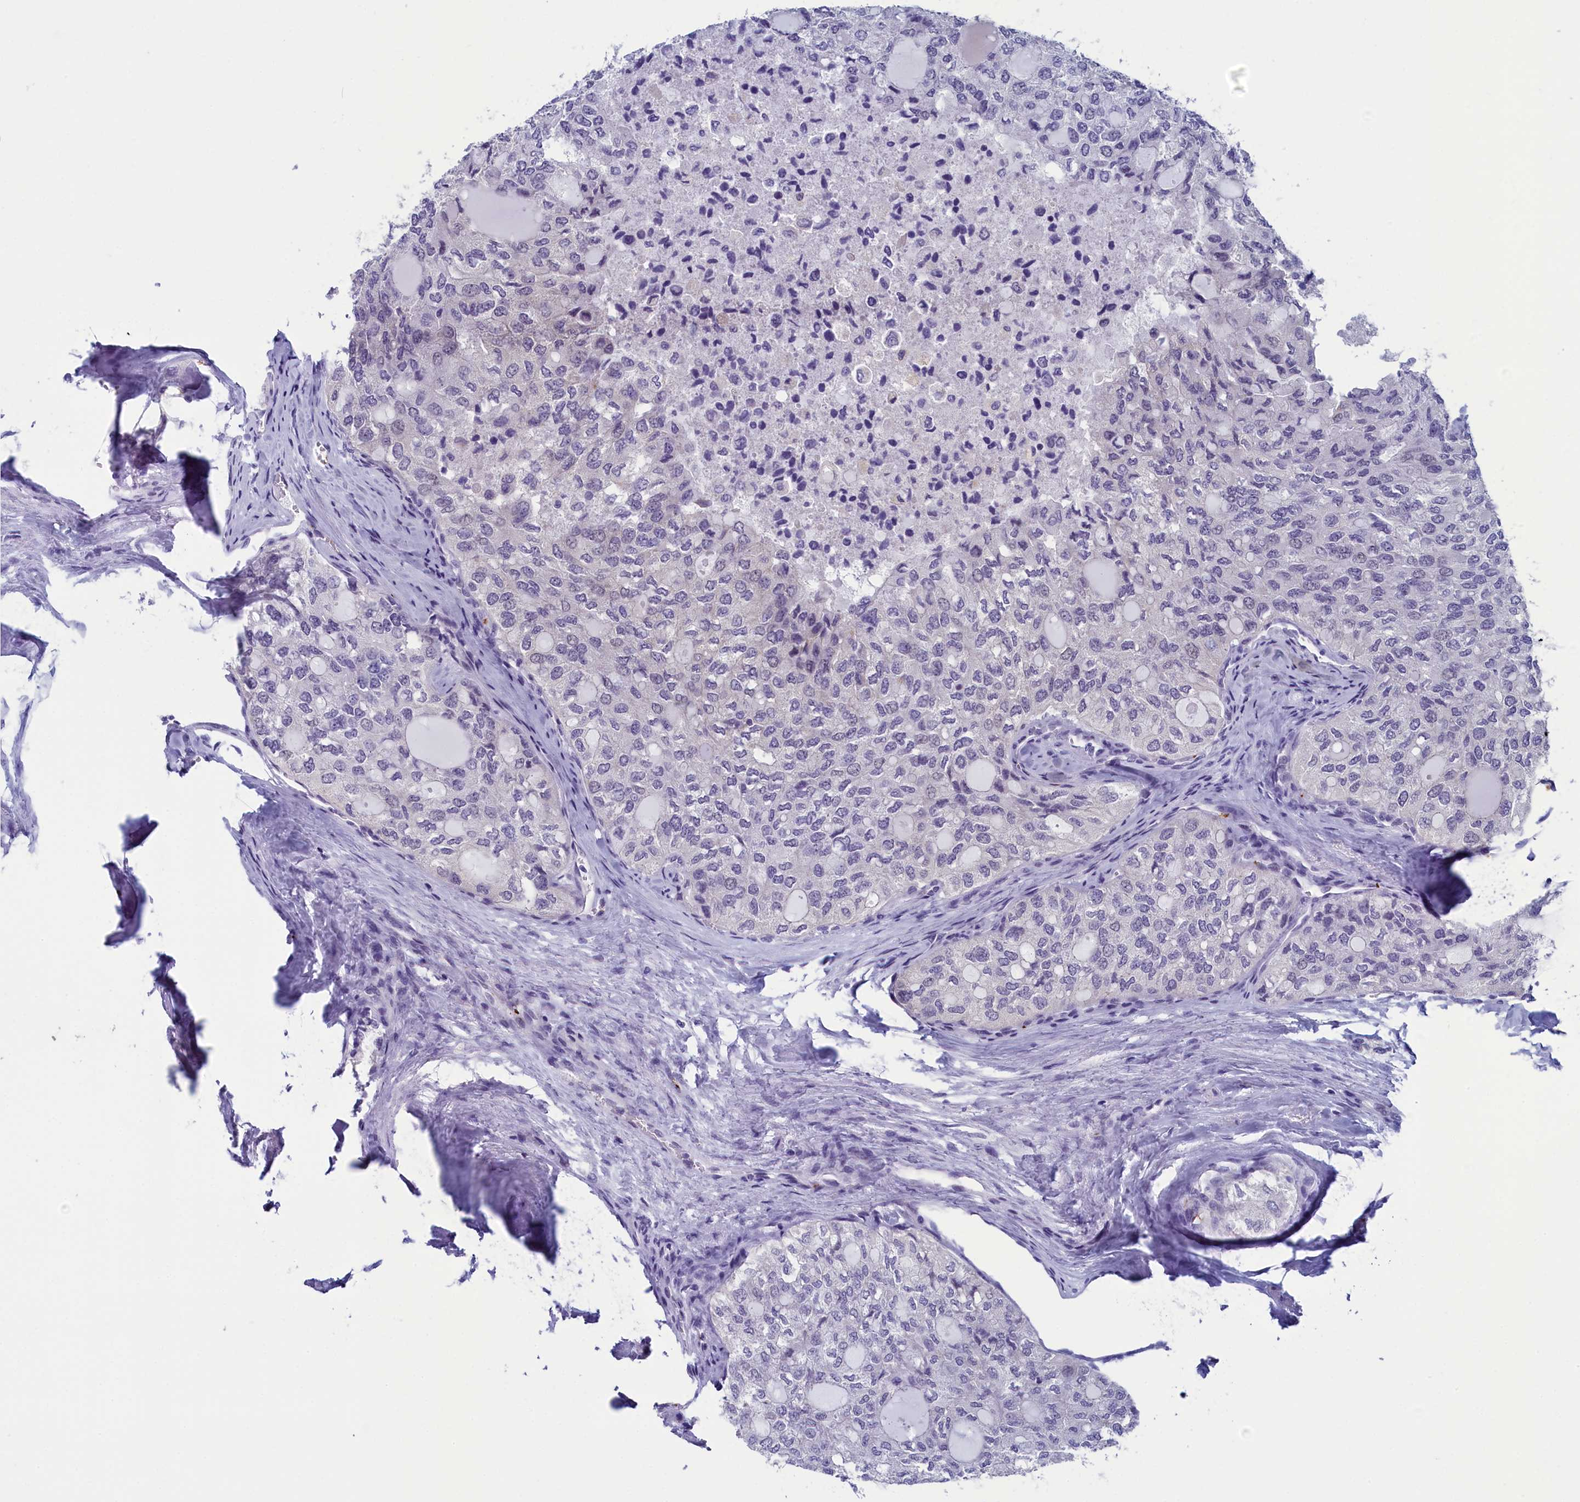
{"staining": {"intensity": "negative", "quantity": "none", "location": "none"}, "tissue": "thyroid cancer", "cell_type": "Tumor cells", "image_type": "cancer", "snomed": [{"axis": "morphology", "description": "Follicular adenoma carcinoma, NOS"}, {"axis": "topography", "description": "Thyroid gland"}], "caption": "Thyroid follicular adenoma carcinoma was stained to show a protein in brown. There is no significant positivity in tumor cells.", "gene": "AIFM2", "patient": {"sex": "male", "age": 75}}